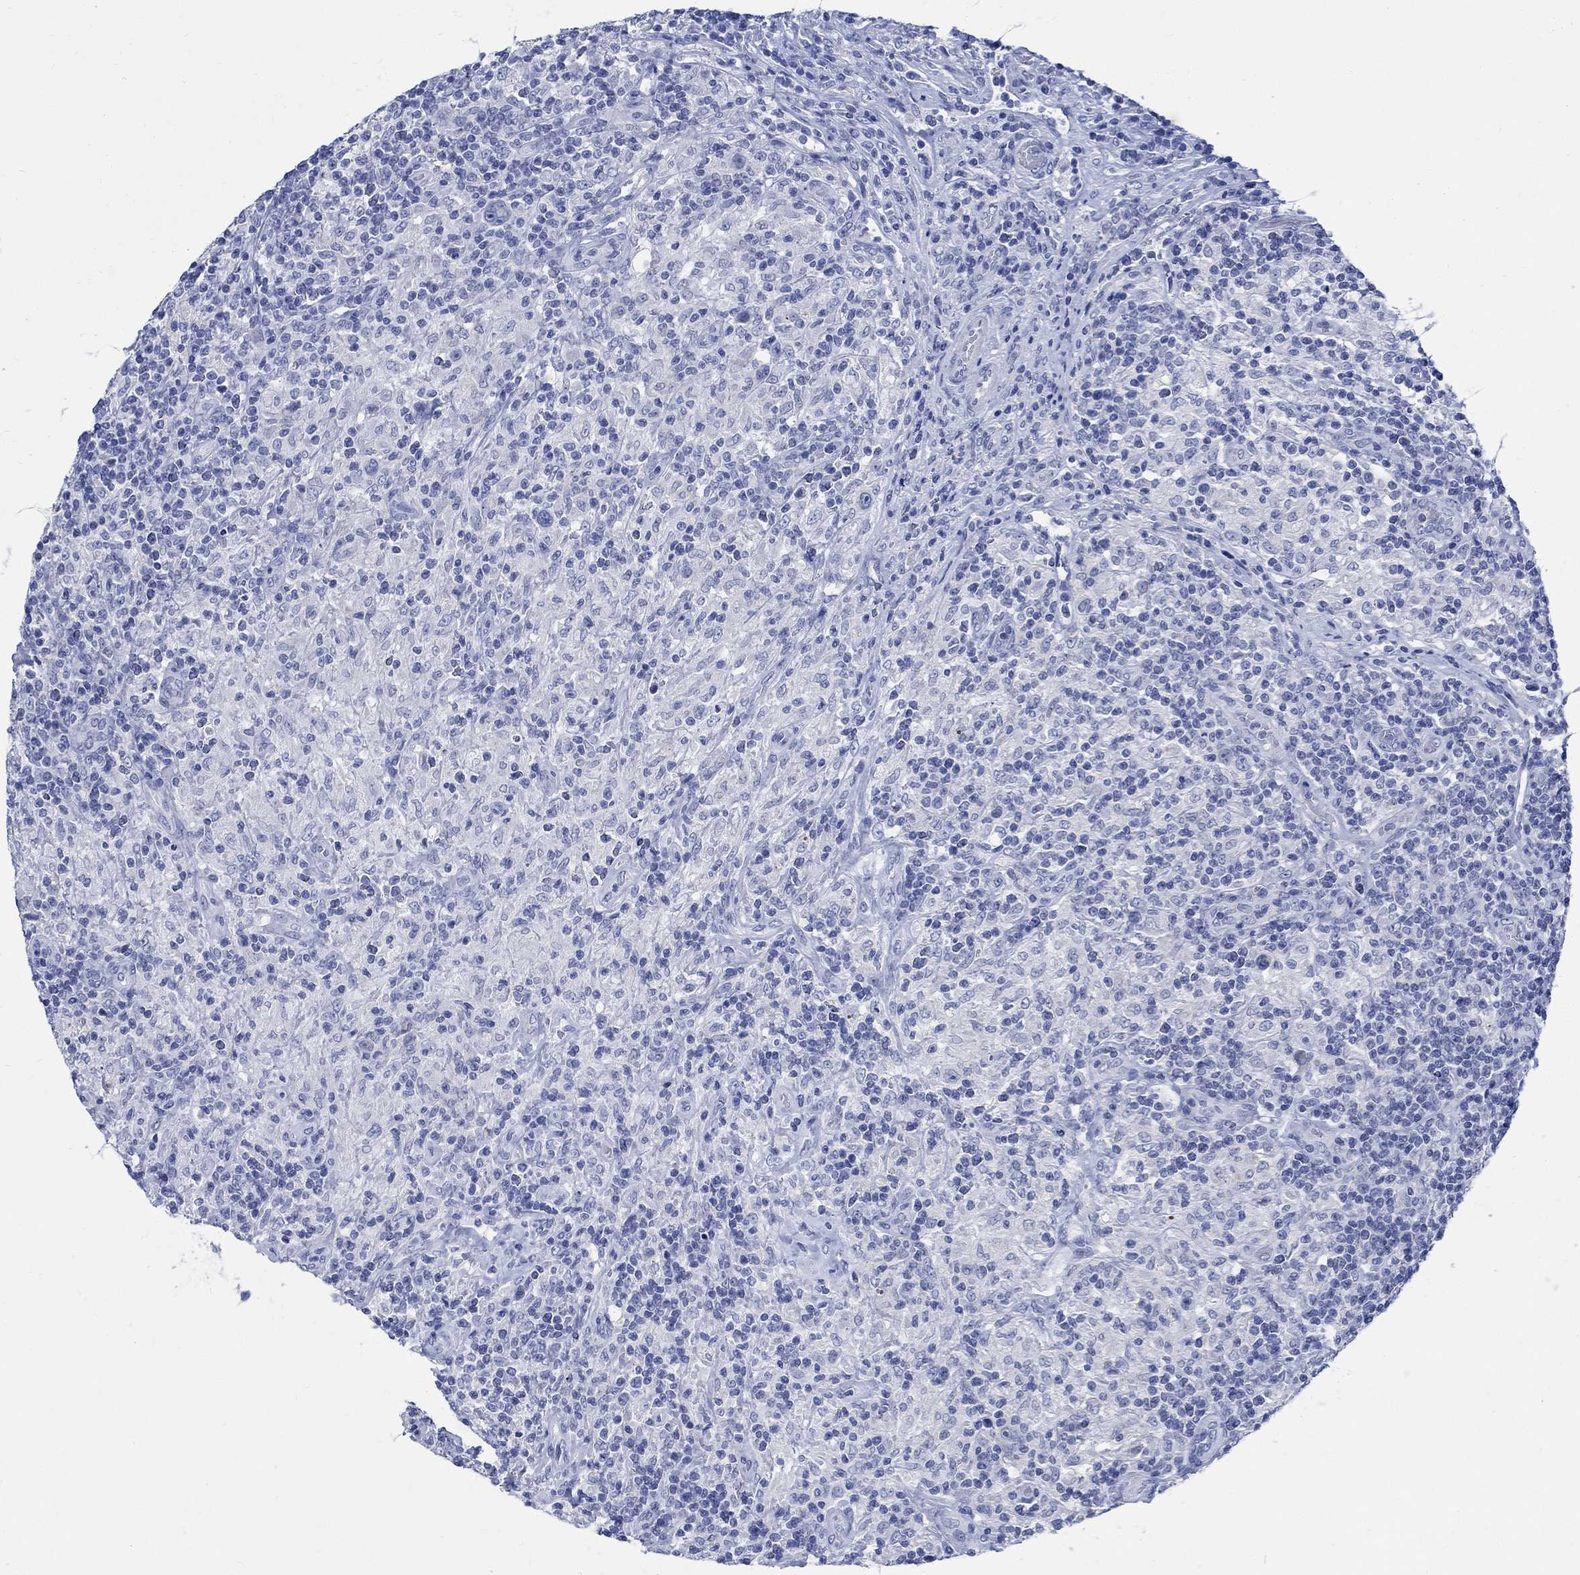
{"staining": {"intensity": "negative", "quantity": "none", "location": "none"}, "tissue": "lymphoma", "cell_type": "Tumor cells", "image_type": "cancer", "snomed": [{"axis": "morphology", "description": "Hodgkin's disease, NOS"}, {"axis": "topography", "description": "Lymph node"}], "caption": "An immunohistochemistry (IHC) micrograph of lymphoma is shown. There is no staining in tumor cells of lymphoma.", "gene": "CAMK2N1", "patient": {"sex": "male", "age": 70}}